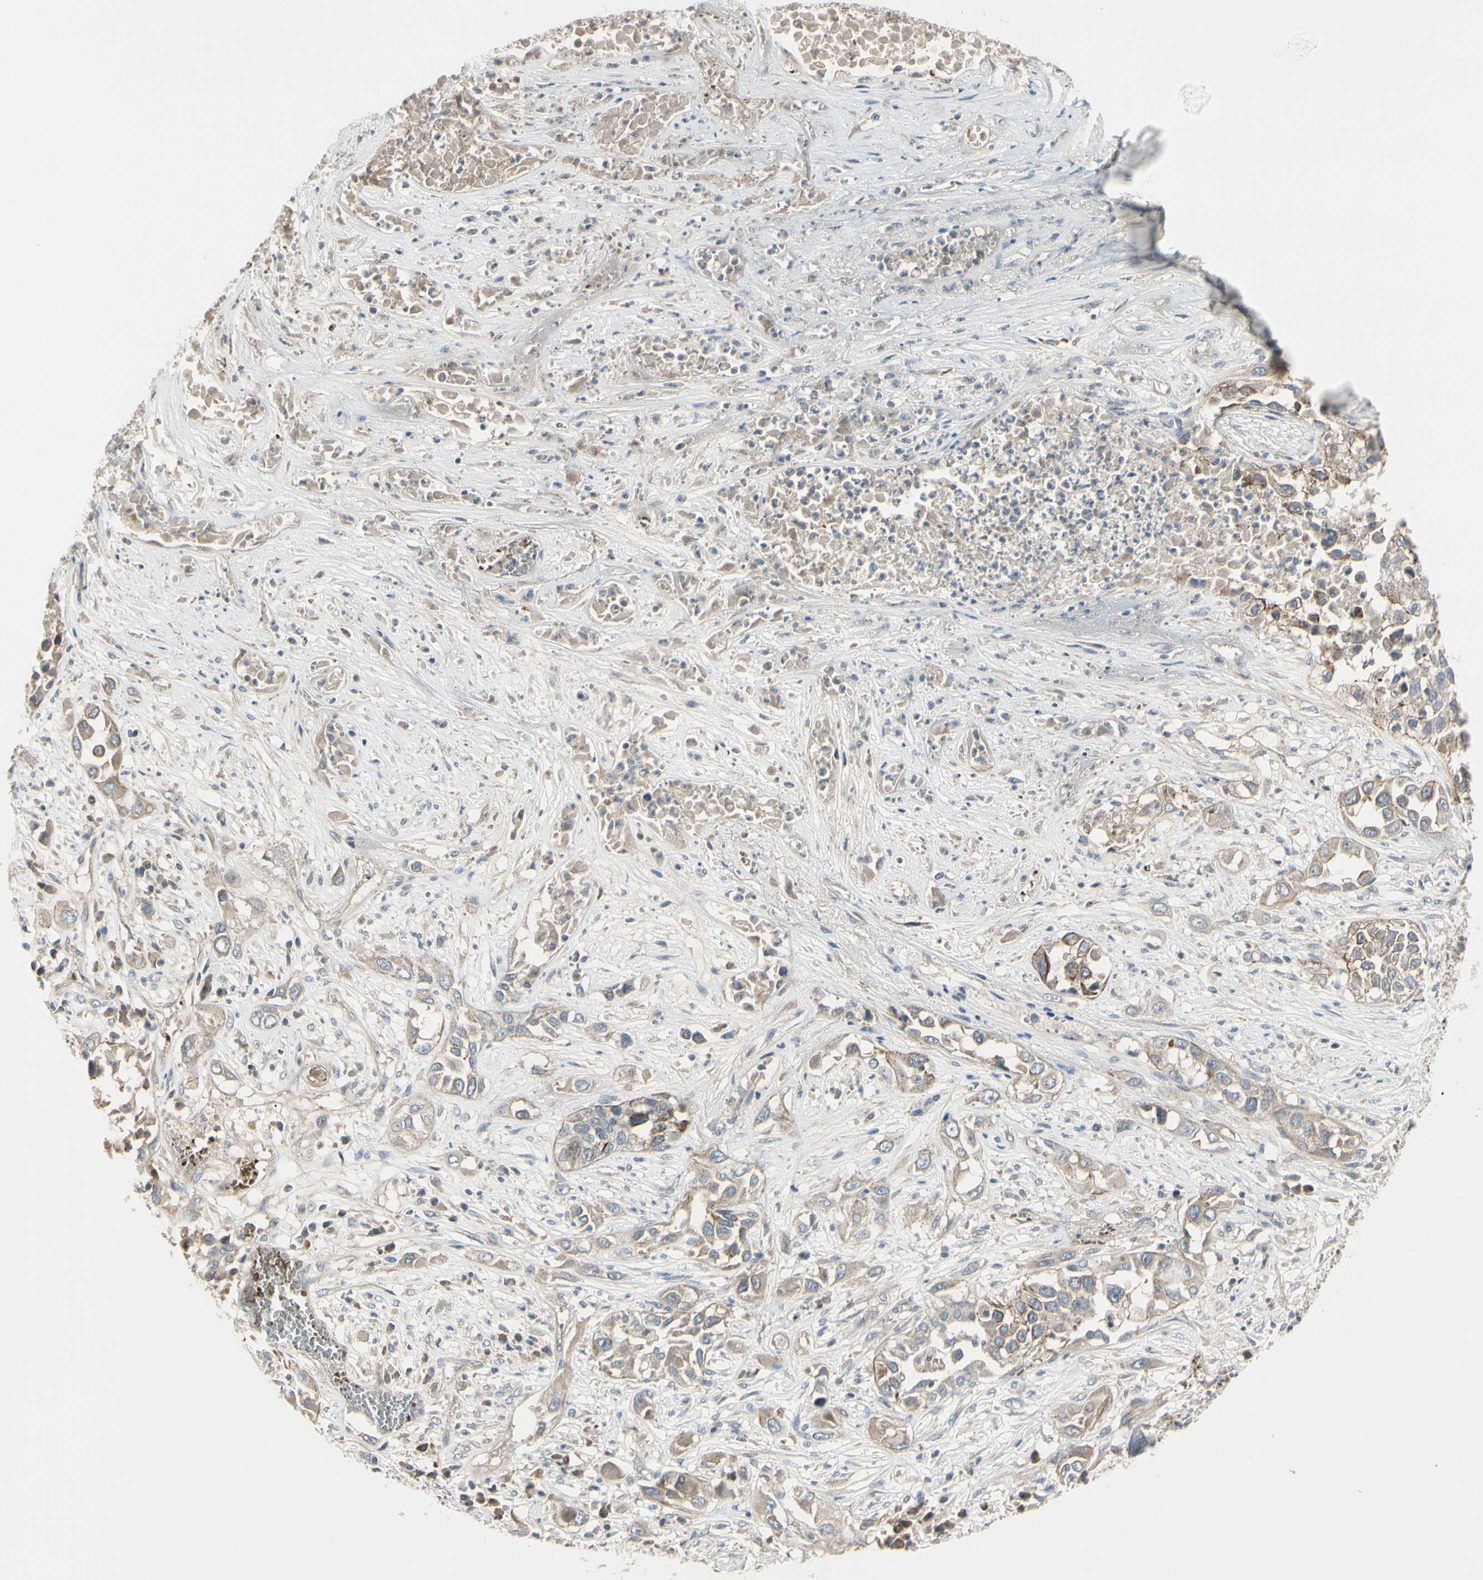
{"staining": {"intensity": "weak", "quantity": ">75%", "location": "cytoplasmic/membranous"}, "tissue": "lung cancer", "cell_type": "Tumor cells", "image_type": "cancer", "snomed": [{"axis": "morphology", "description": "Squamous cell carcinoma, NOS"}, {"axis": "topography", "description": "Lung"}], "caption": "Tumor cells exhibit low levels of weak cytoplasmic/membranous staining in about >75% of cells in lung squamous cell carcinoma. The staining was performed using DAB to visualize the protein expression in brown, while the nuclei were stained in blue with hematoxylin (Magnification: 20x).", "gene": "PPP3CB", "patient": {"sex": "male", "age": 71}}